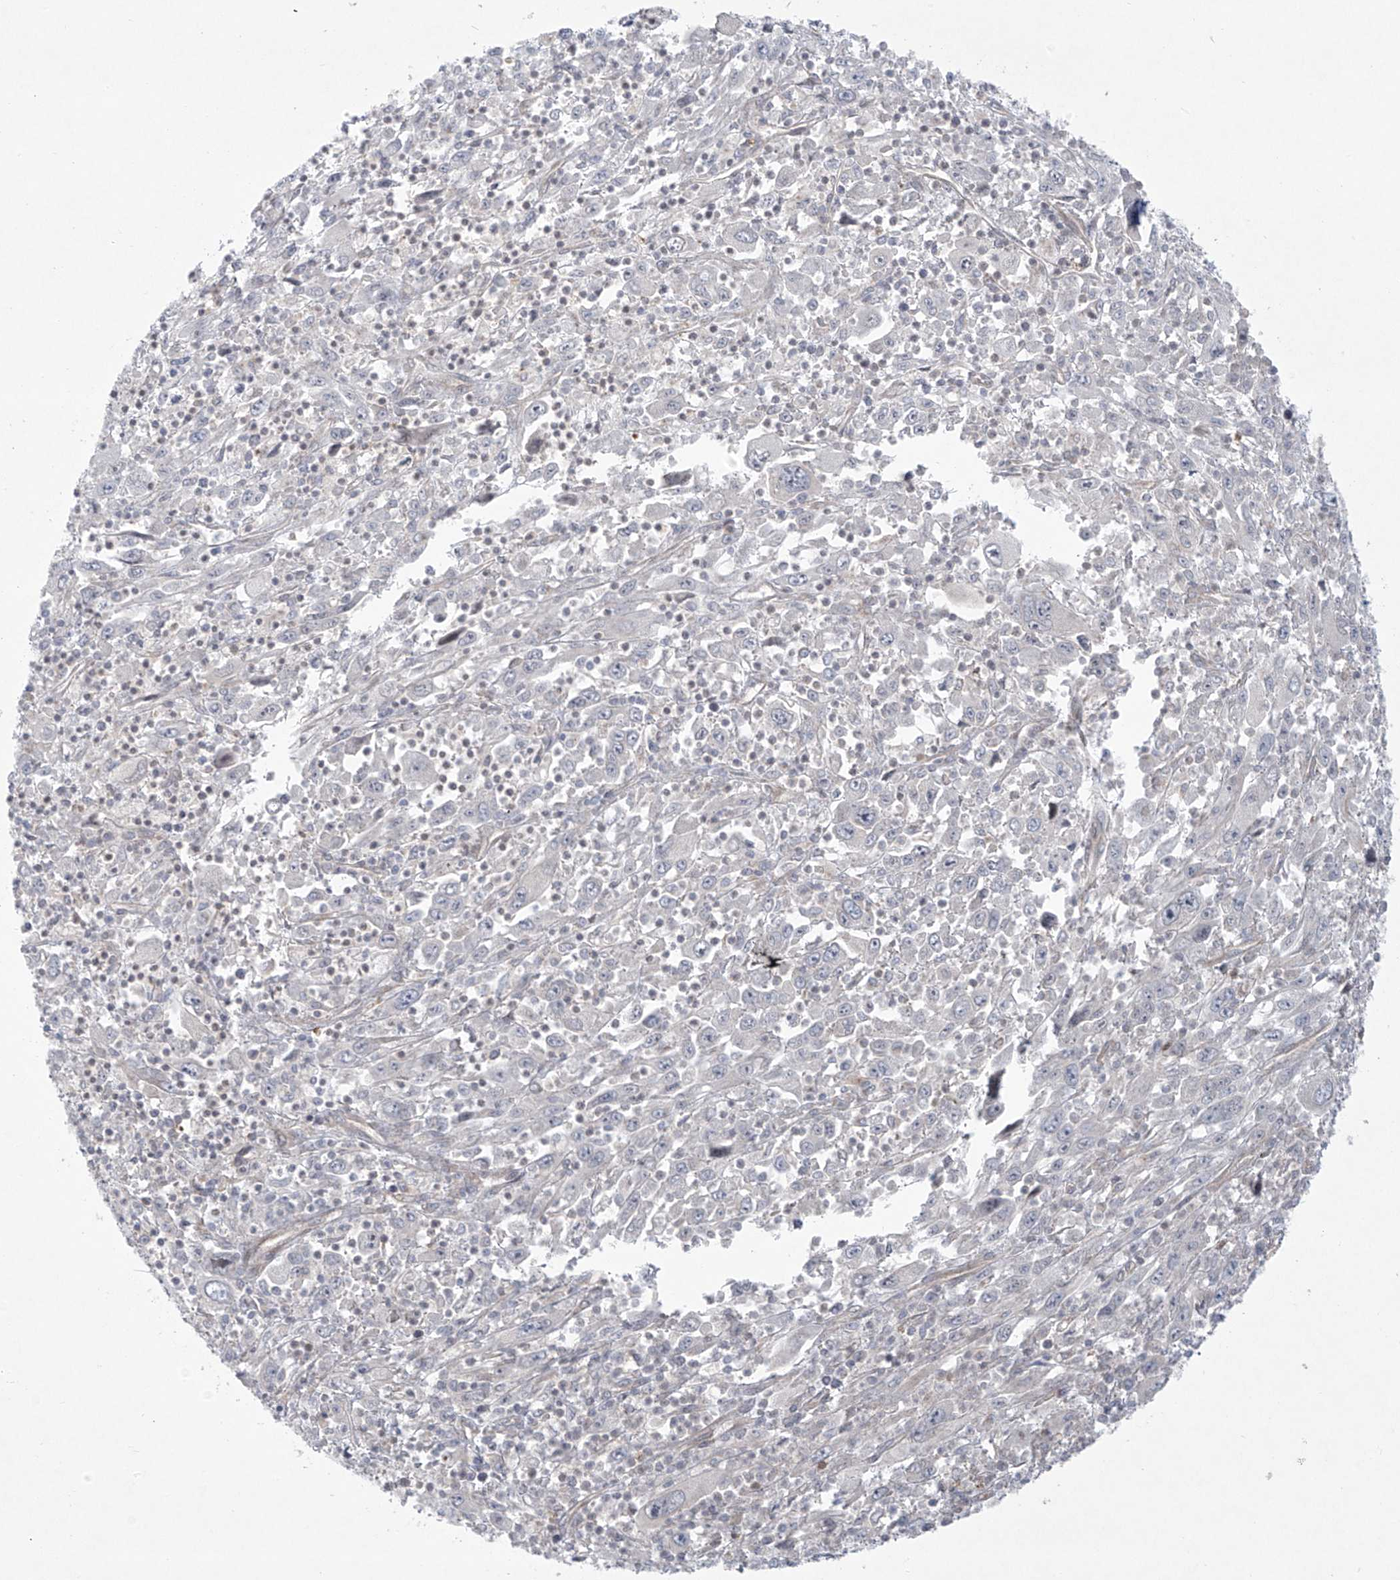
{"staining": {"intensity": "negative", "quantity": "none", "location": "none"}, "tissue": "melanoma", "cell_type": "Tumor cells", "image_type": "cancer", "snomed": [{"axis": "morphology", "description": "Malignant melanoma, Metastatic site"}, {"axis": "topography", "description": "Skin"}], "caption": "There is no significant expression in tumor cells of malignant melanoma (metastatic site). (Brightfield microscopy of DAB (3,3'-diaminobenzidine) immunohistochemistry at high magnification).", "gene": "KLC4", "patient": {"sex": "female", "age": 56}}